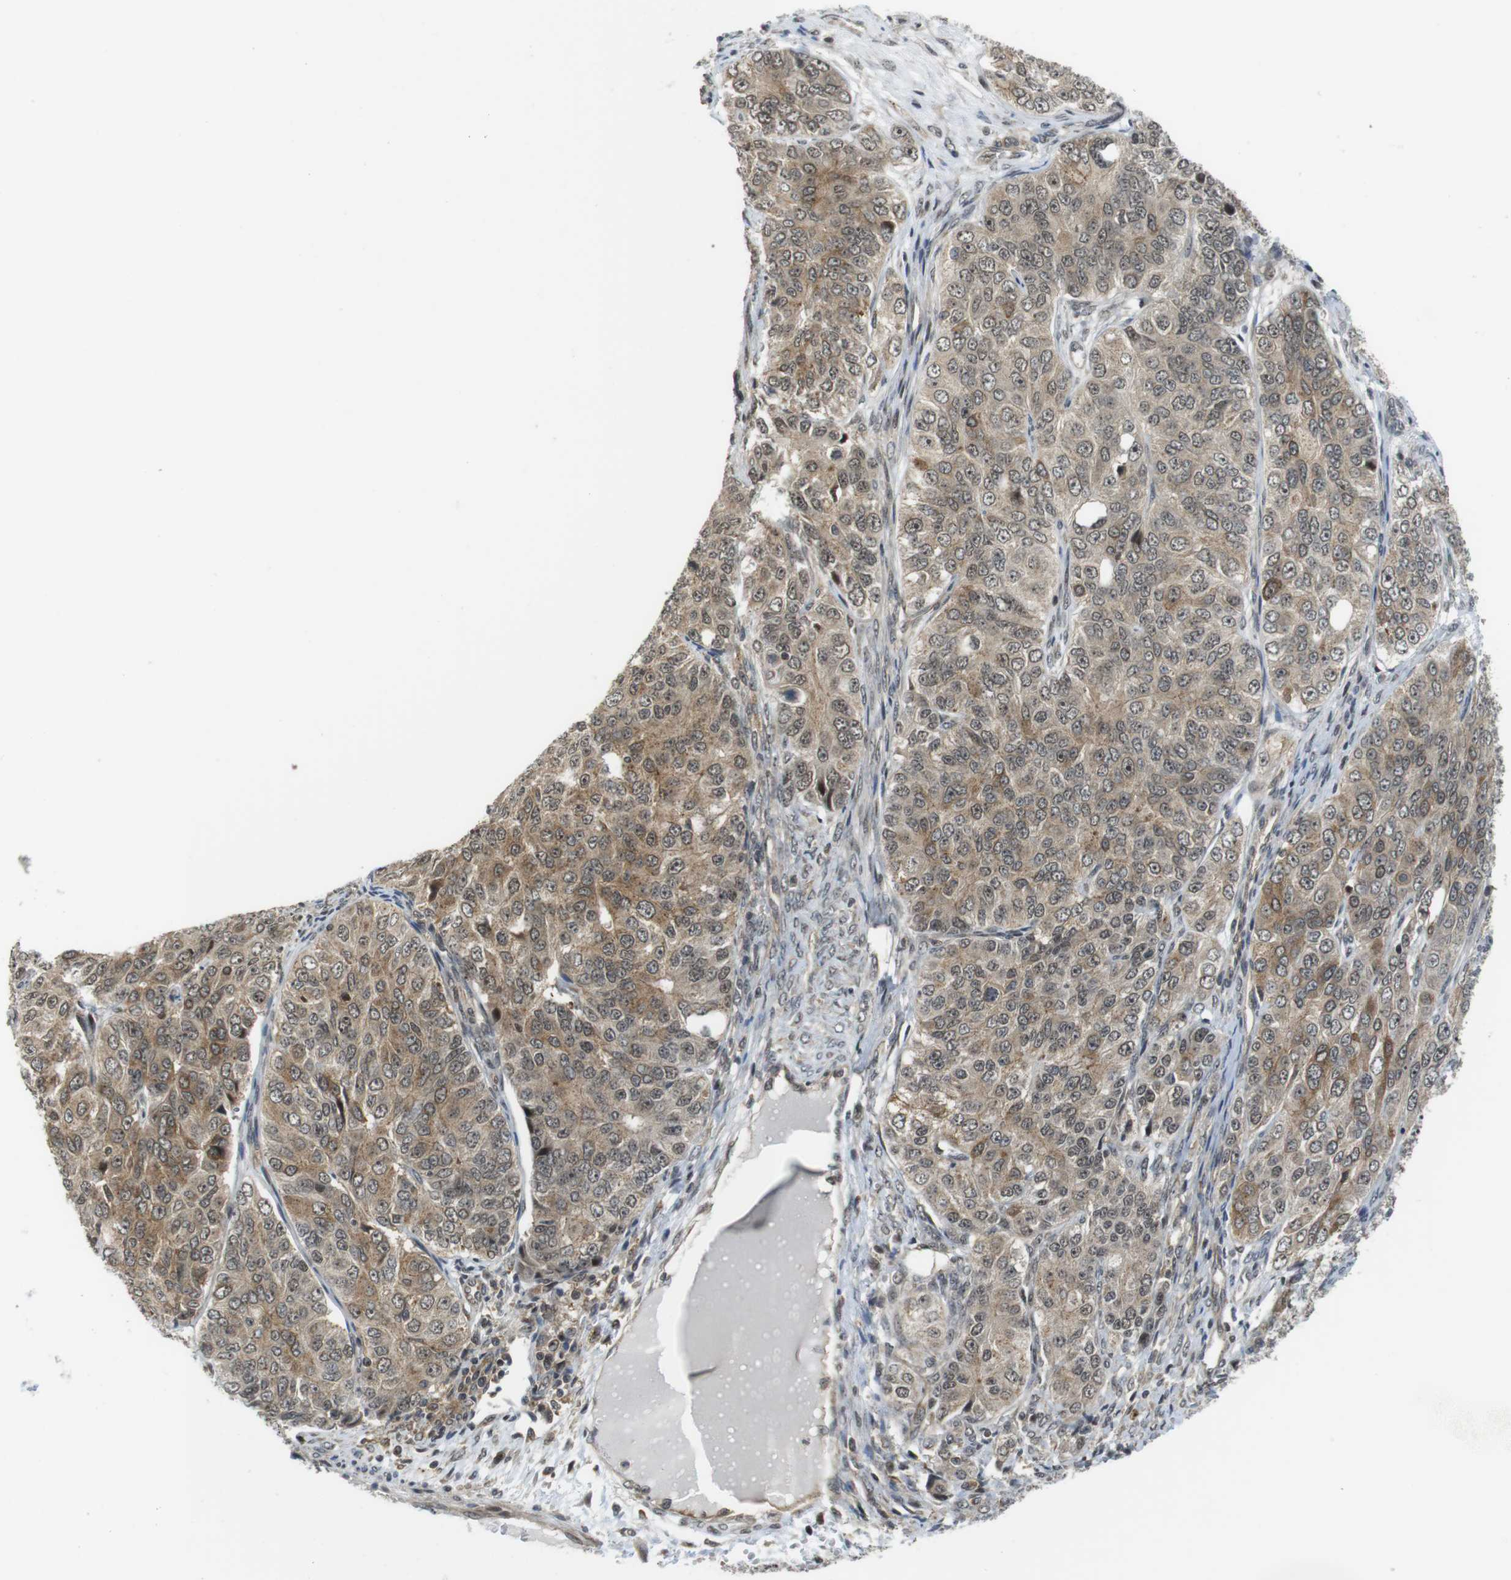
{"staining": {"intensity": "weak", "quantity": ">75%", "location": "cytoplasmic/membranous"}, "tissue": "ovarian cancer", "cell_type": "Tumor cells", "image_type": "cancer", "snomed": [{"axis": "morphology", "description": "Carcinoma, endometroid"}, {"axis": "topography", "description": "Ovary"}], "caption": "Immunohistochemistry staining of endometroid carcinoma (ovarian), which demonstrates low levels of weak cytoplasmic/membranous expression in about >75% of tumor cells indicating weak cytoplasmic/membranous protein positivity. The staining was performed using DAB (3,3'-diaminobenzidine) (brown) for protein detection and nuclei were counterstained in hematoxylin (blue).", "gene": "CC2D1A", "patient": {"sex": "female", "age": 51}}